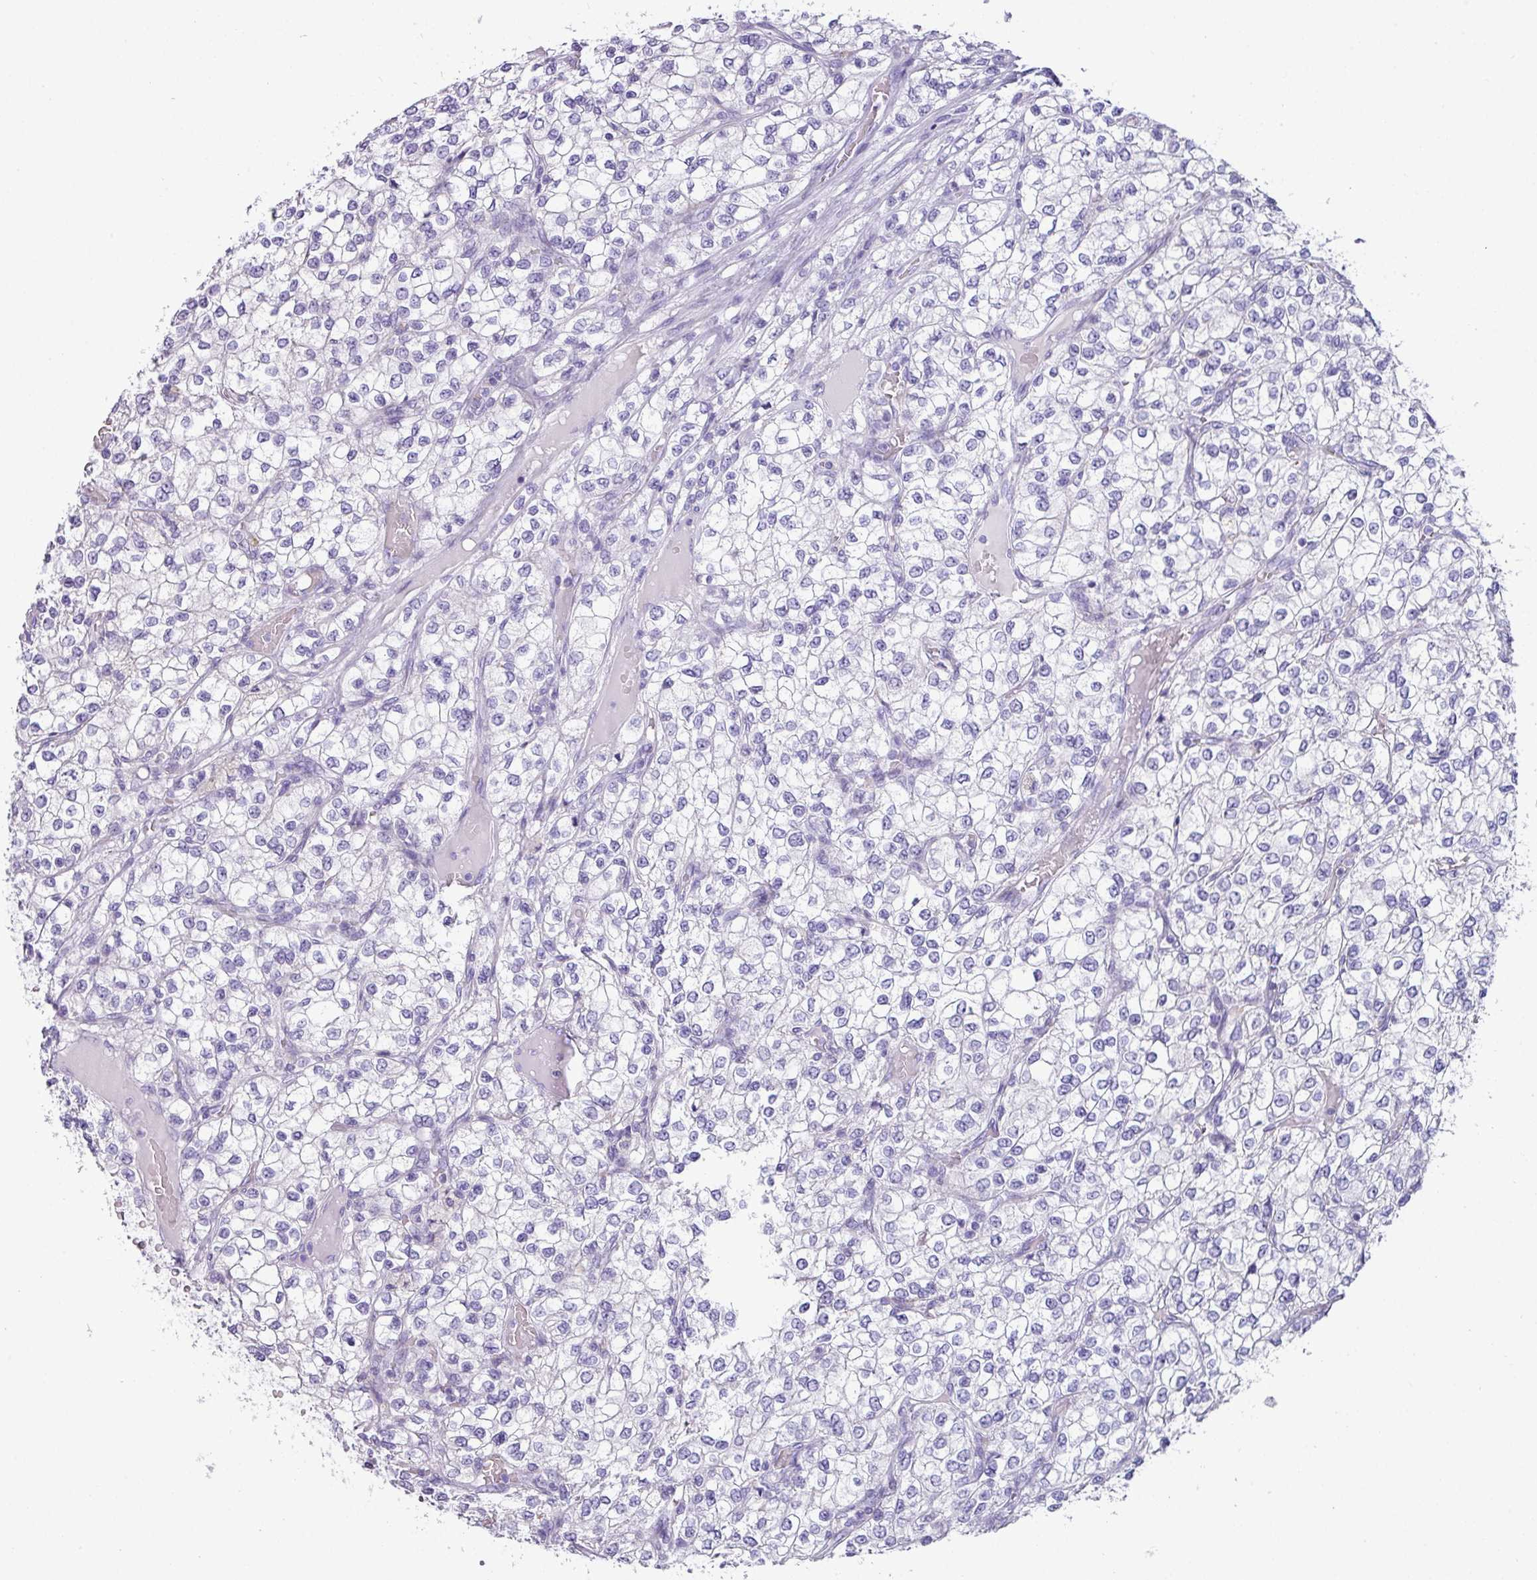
{"staining": {"intensity": "negative", "quantity": "none", "location": "none"}, "tissue": "renal cancer", "cell_type": "Tumor cells", "image_type": "cancer", "snomed": [{"axis": "morphology", "description": "Adenocarcinoma, NOS"}, {"axis": "topography", "description": "Kidney"}], "caption": "This is an immunohistochemistry (IHC) histopathology image of adenocarcinoma (renal). There is no expression in tumor cells.", "gene": "NCCRP1", "patient": {"sex": "male", "age": 80}}